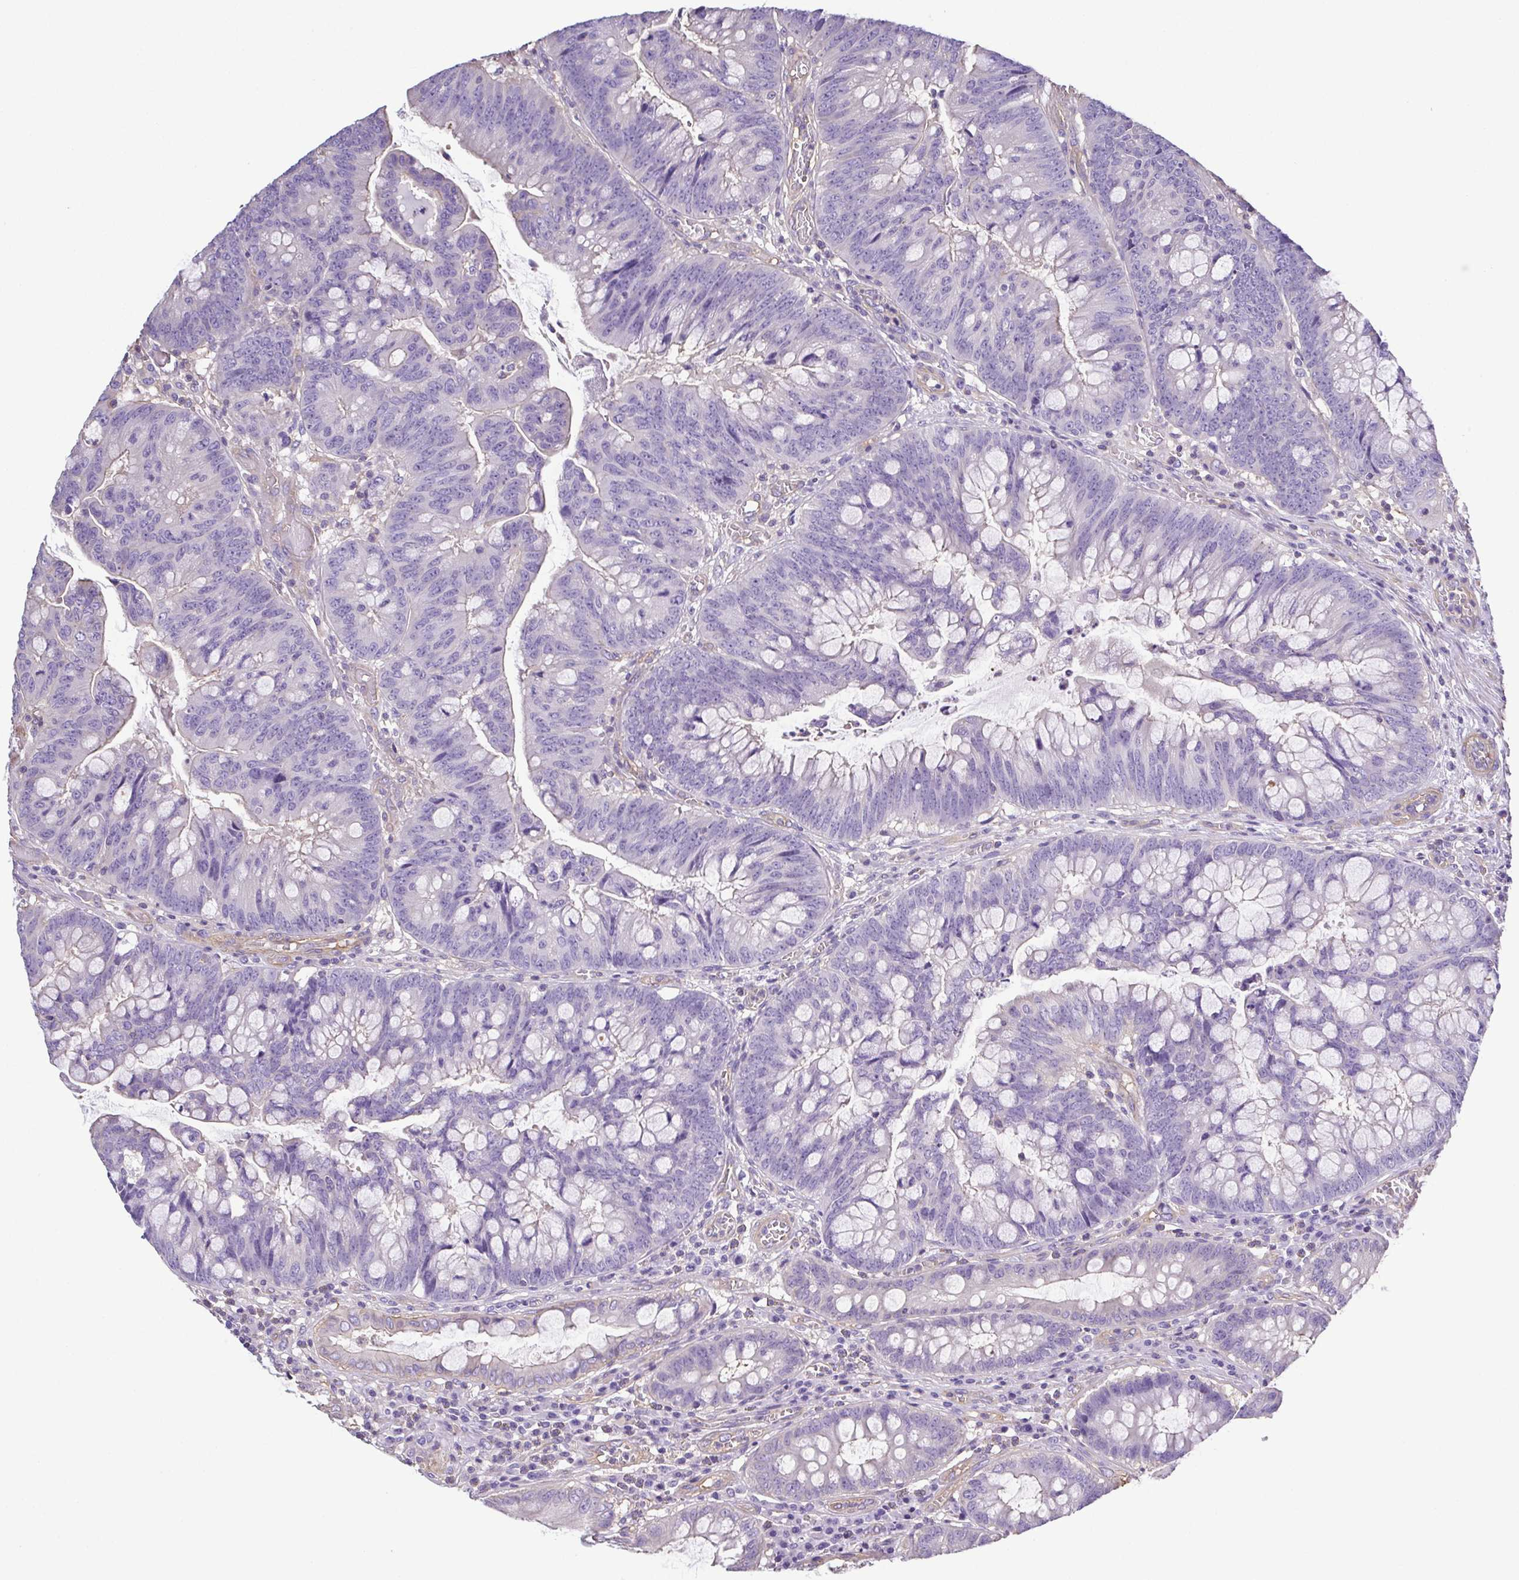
{"staining": {"intensity": "negative", "quantity": "none", "location": "none"}, "tissue": "colorectal cancer", "cell_type": "Tumor cells", "image_type": "cancer", "snomed": [{"axis": "morphology", "description": "Adenocarcinoma, NOS"}, {"axis": "topography", "description": "Colon"}], "caption": "A micrograph of adenocarcinoma (colorectal) stained for a protein exhibits no brown staining in tumor cells. The staining was performed using DAB (3,3'-diaminobenzidine) to visualize the protein expression in brown, while the nuclei were stained in blue with hematoxylin (Magnification: 20x).", "gene": "MYL6", "patient": {"sex": "male", "age": 62}}